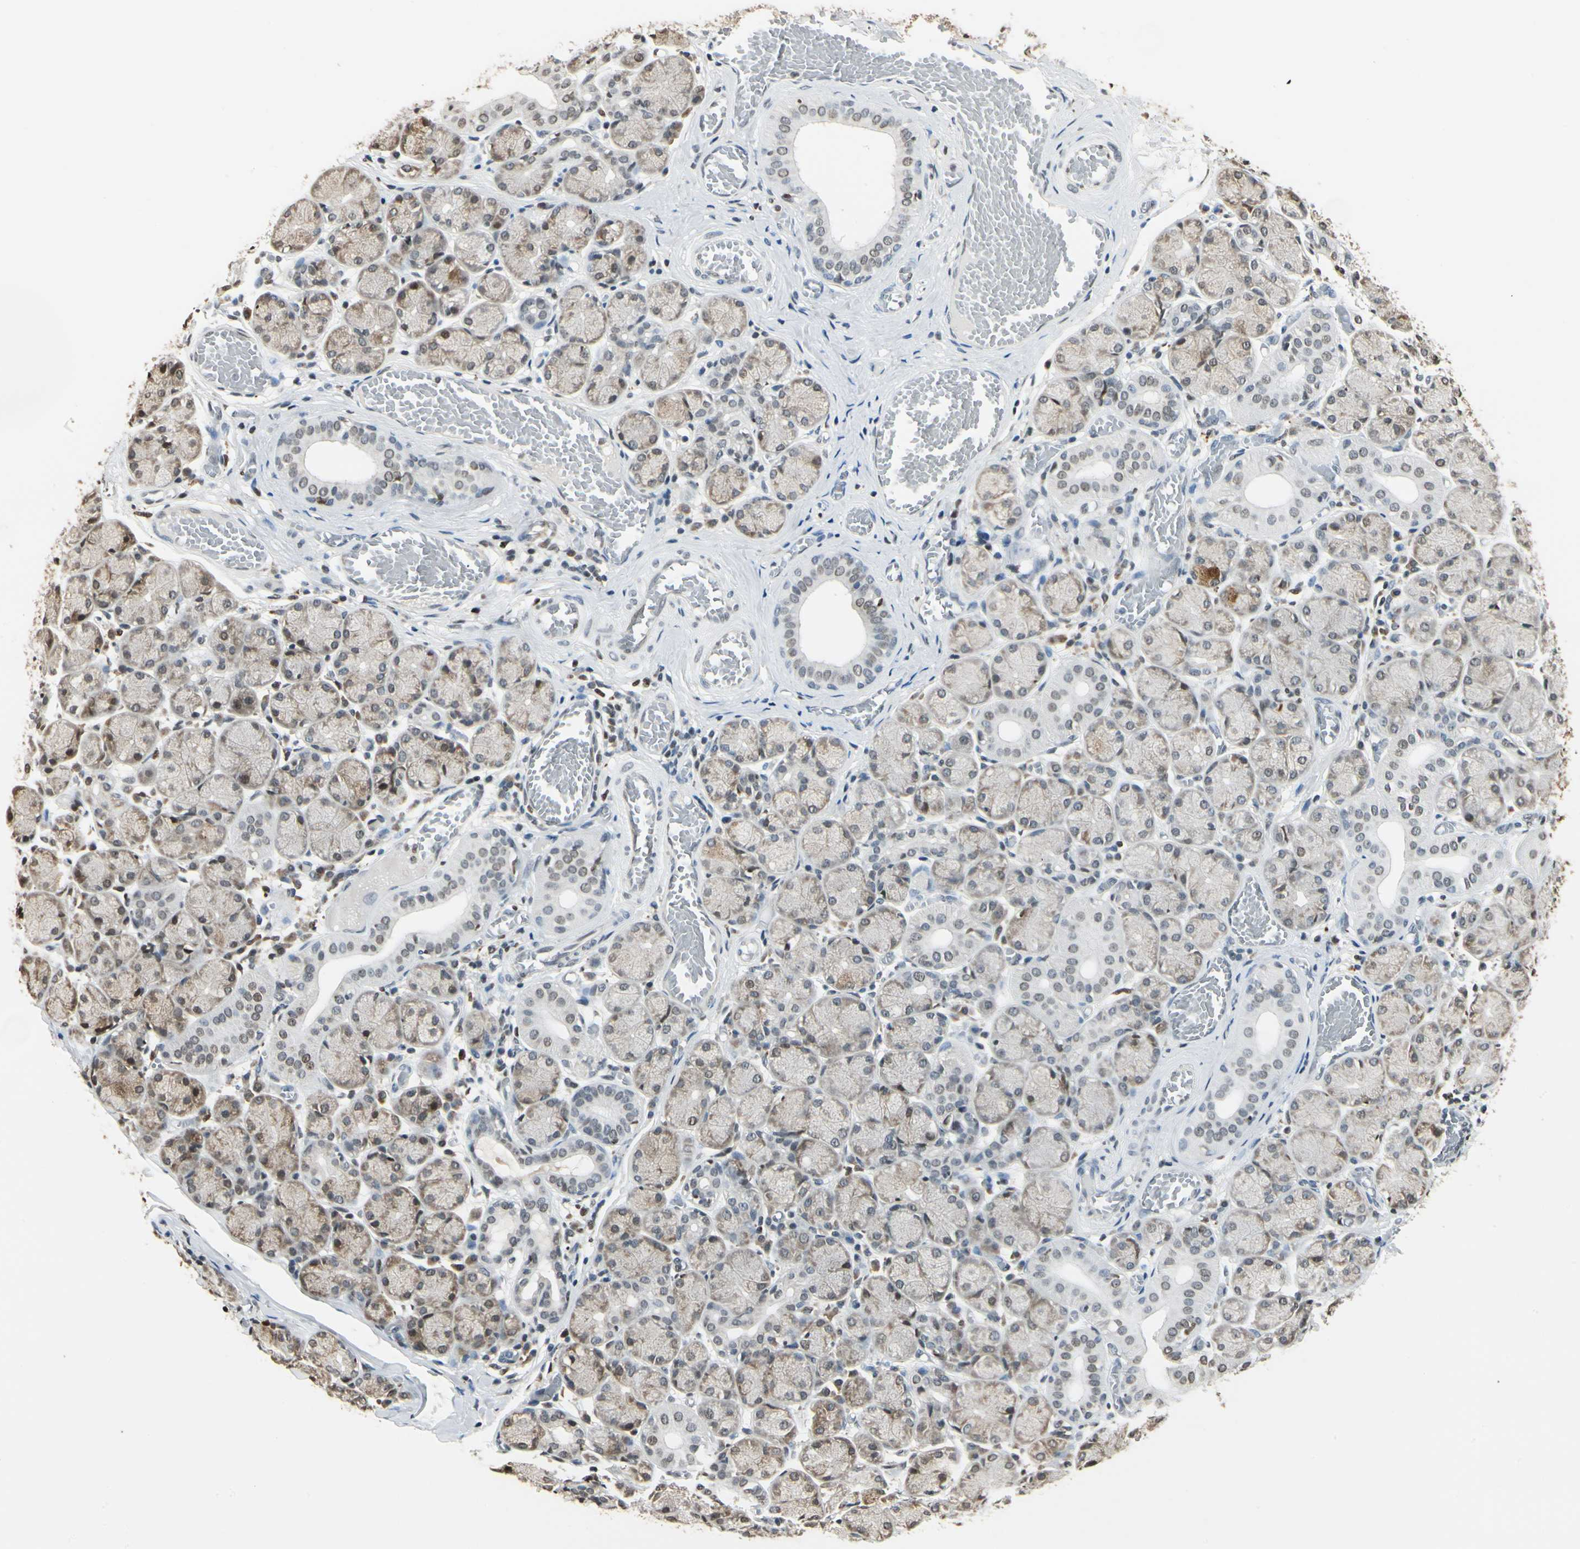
{"staining": {"intensity": "moderate", "quantity": "25%-75%", "location": "cytoplasmic/membranous,nuclear"}, "tissue": "salivary gland", "cell_type": "Glandular cells", "image_type": "normal", "snomed": [{"axis": "morphology", "description": "Normal tissue, NOS"}, {"axis": "topography", "description": "Salivary gland"}], "caption": "This histopathology image shows IHC staining of benign salivary gland, with medium moderate cytoplasmic/membranous,nuclear expression in approximately 25%-75% of glandular cells.", "gene": "FANCG", "patient": {"sex": "female", "age": 24}}